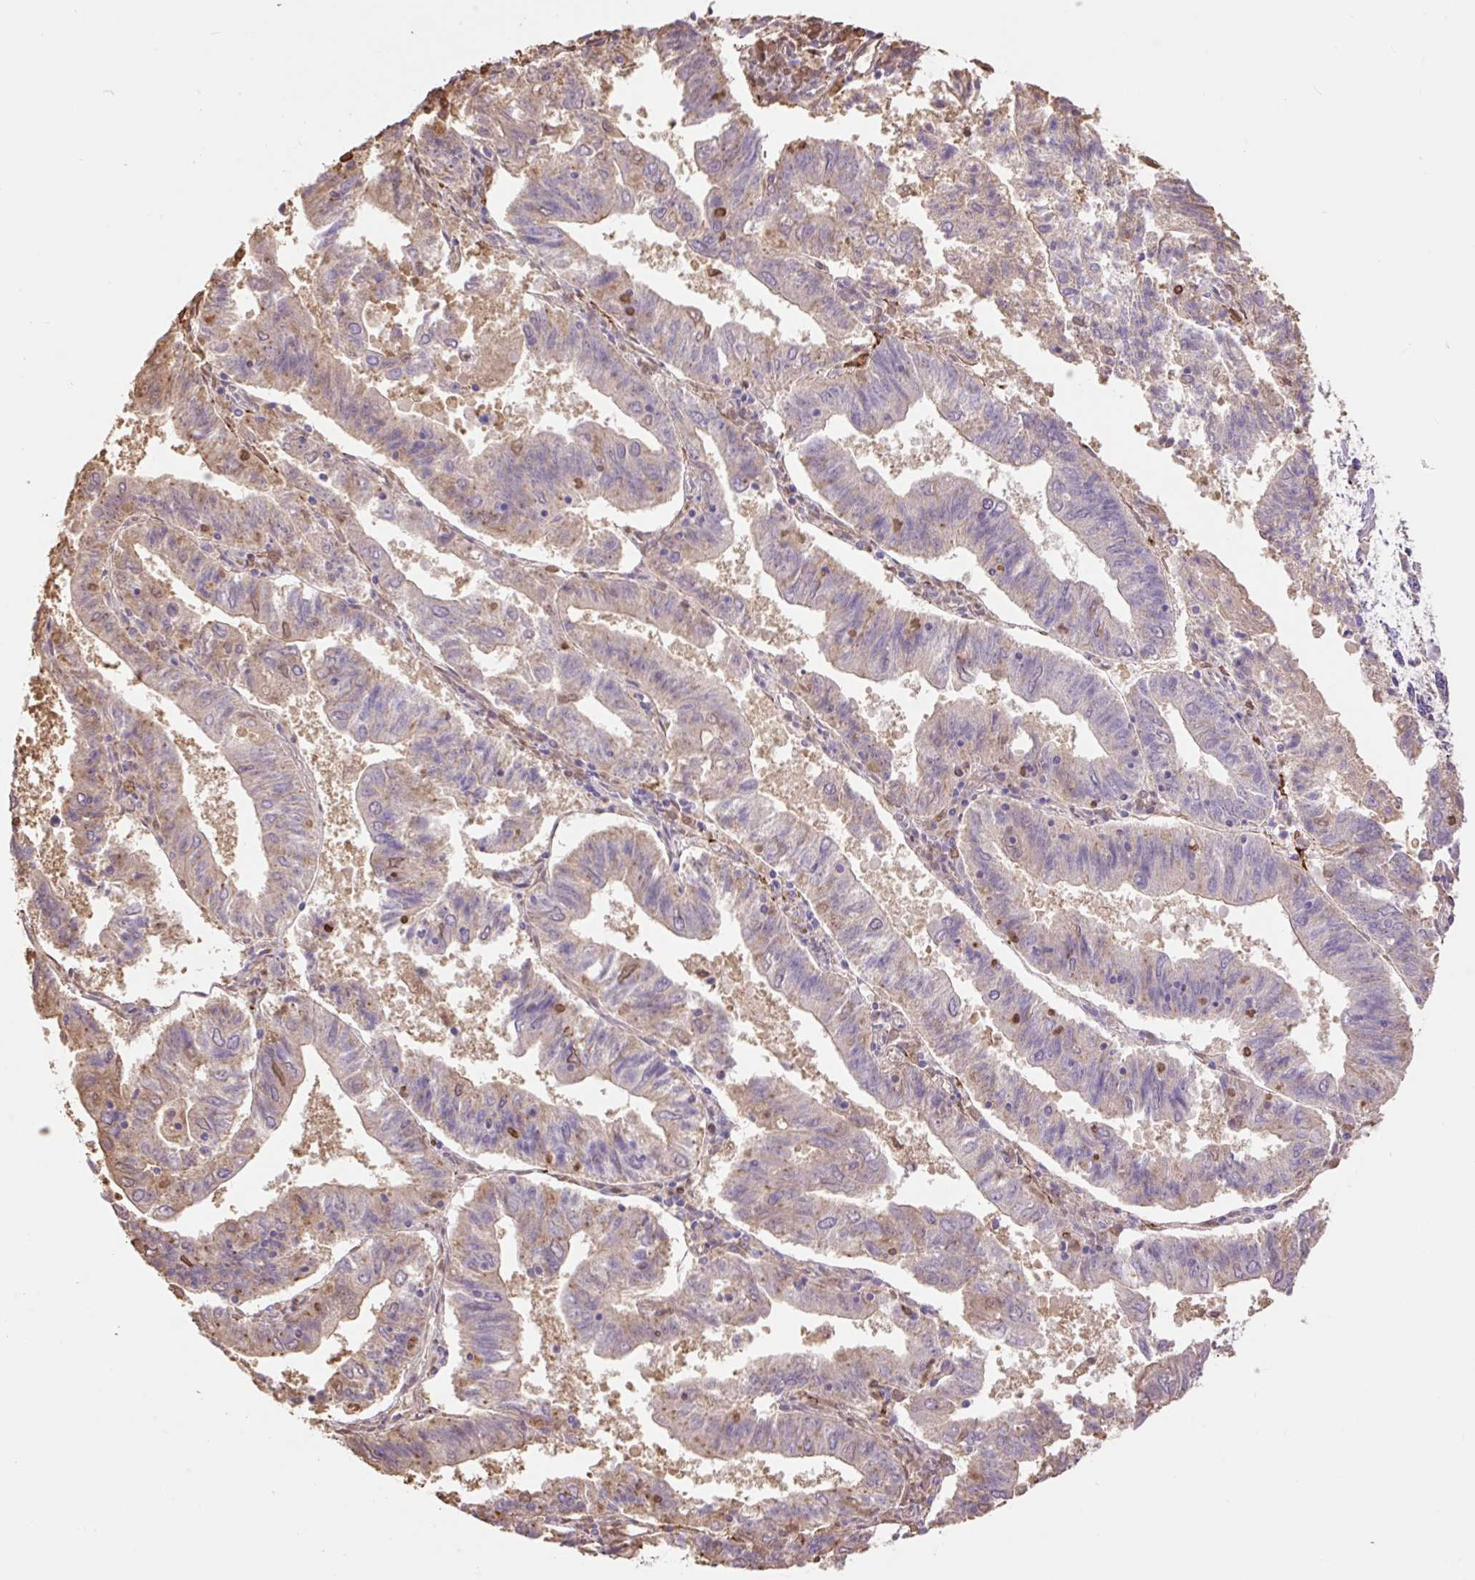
{"staining": {"intensity": "weak", "quantity": "<25%", "location": "cytoplasmic/membranous"}, "tissue": "endometrial cancer", "cell_type": "Tumor cells", "image_type": "cancer", "snomed": [{"axis": "morphology", "description": "Adenocarcinoma, NOS"}, {"axis": "topography", "description": "Endometrium"}], "caption": "Immunohistochemistry micrograph of neoplastic tissue: human adenocarcinoma (endometrial) stained with DAB (3,3'-diaminobenzidine) demonstrates no significant protein positivity in tumor cells. (DAB (3,3'-diaminobenzidine) immunohistochemistry with hematoxylin counter stain).", "gene": "DESI1", "patient": {"sex": "female", "age": 82}}